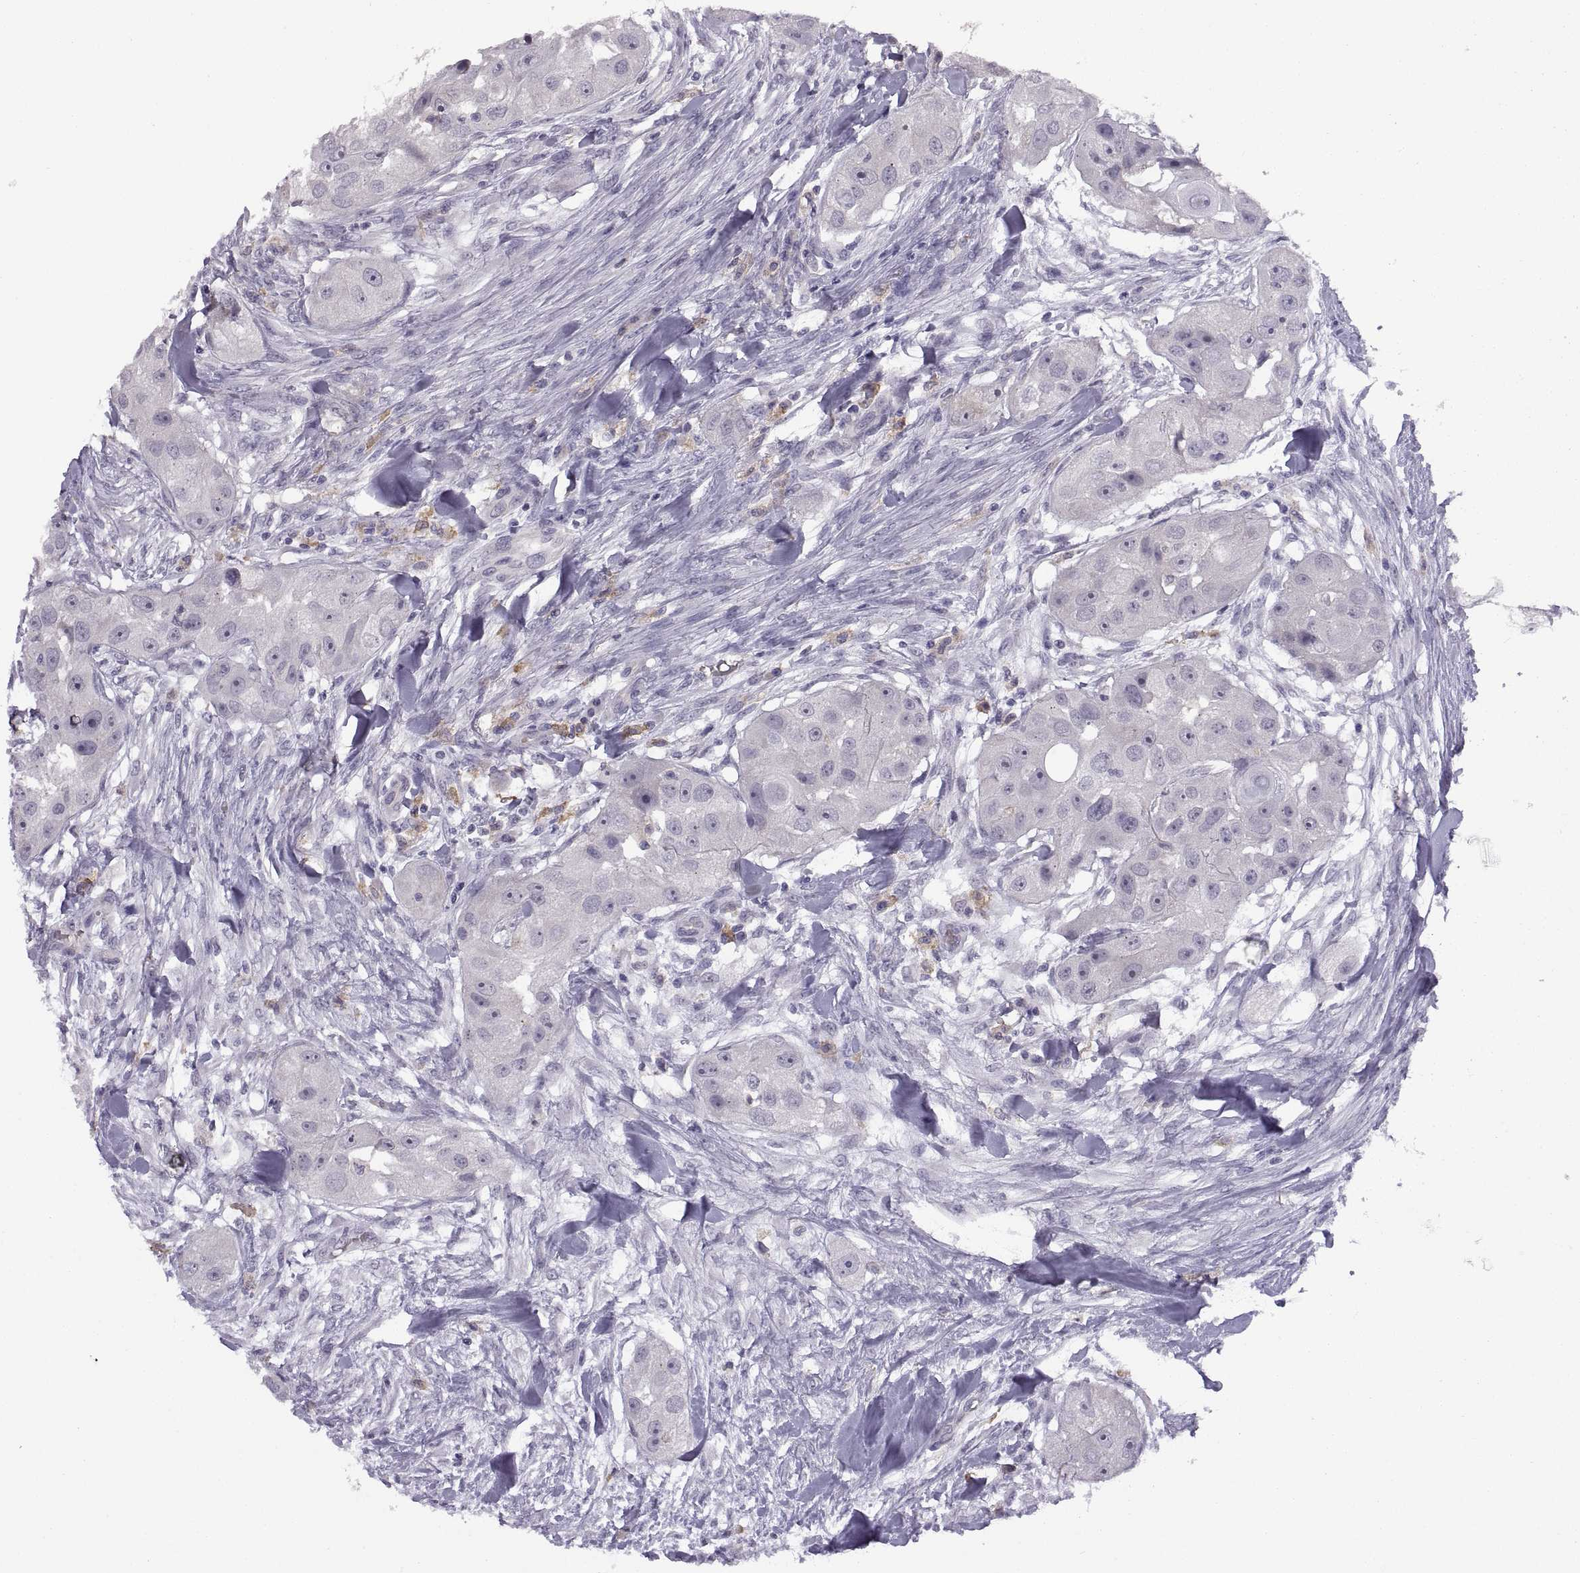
{"staining": {"intensity": "negative", "quantity": "none", "location": "none"}, "tissue": "head and neck cancer", "cell_type": "Tumor cells", "image_type": "cancer", "snomed": [{"axis": "morphology", "description": "Squamous cell carcinoma, NOS"}, {"axis": "topography", "description": "Head-Neck"}], "caption": "Immunohistochemical staining of head and neck cancer demonstrates no significant staining in tumor cells. Brightfield microscopy of IHC stained with DAB (3,3'-diaminobenzidine) (brown) and hematoxylin (blue), captured at high magnification.", "gene": "MEIOC", "patient": {"sex": "male", "age": 51}}